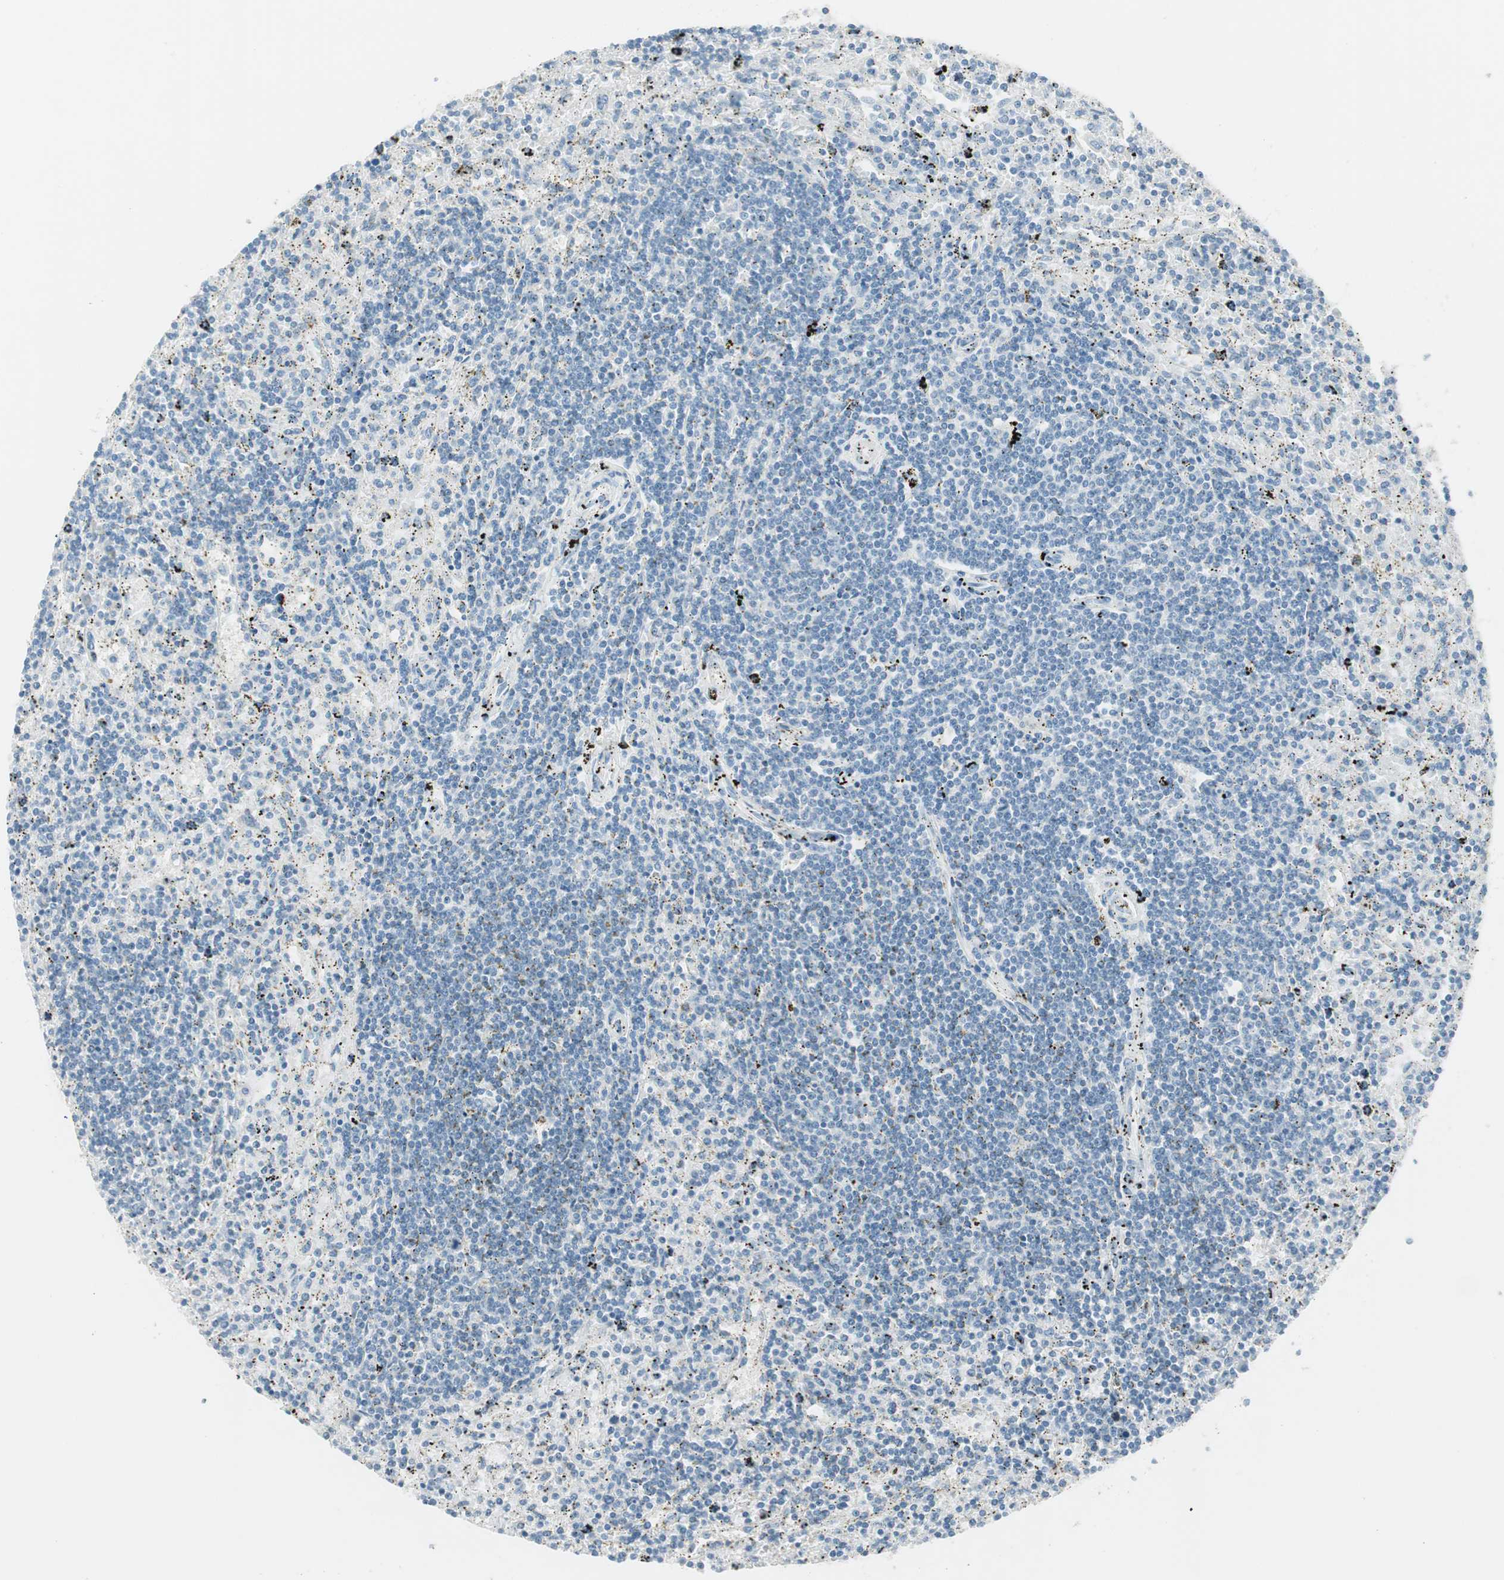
{"staining": {"intensity": "negative", "quantity": "none", "location": "none"}, "tissue": "lymphoma", "cell_type": "Tumor cells", "image_type": "cancer", "snomed": [{"axis": "morphology", "description": "Malignant lymphoma, non-Hodgkin's type, Low grade"}, {"axis": "topography", "description": "Spleen"}], "caption": "IHC photomicrograph of human lymphoma stained for a protein (brown), which demonstrates no expression in tumor cells.", "gene": "ITLN2", "patient": {"sex": "male", "age": 76}}